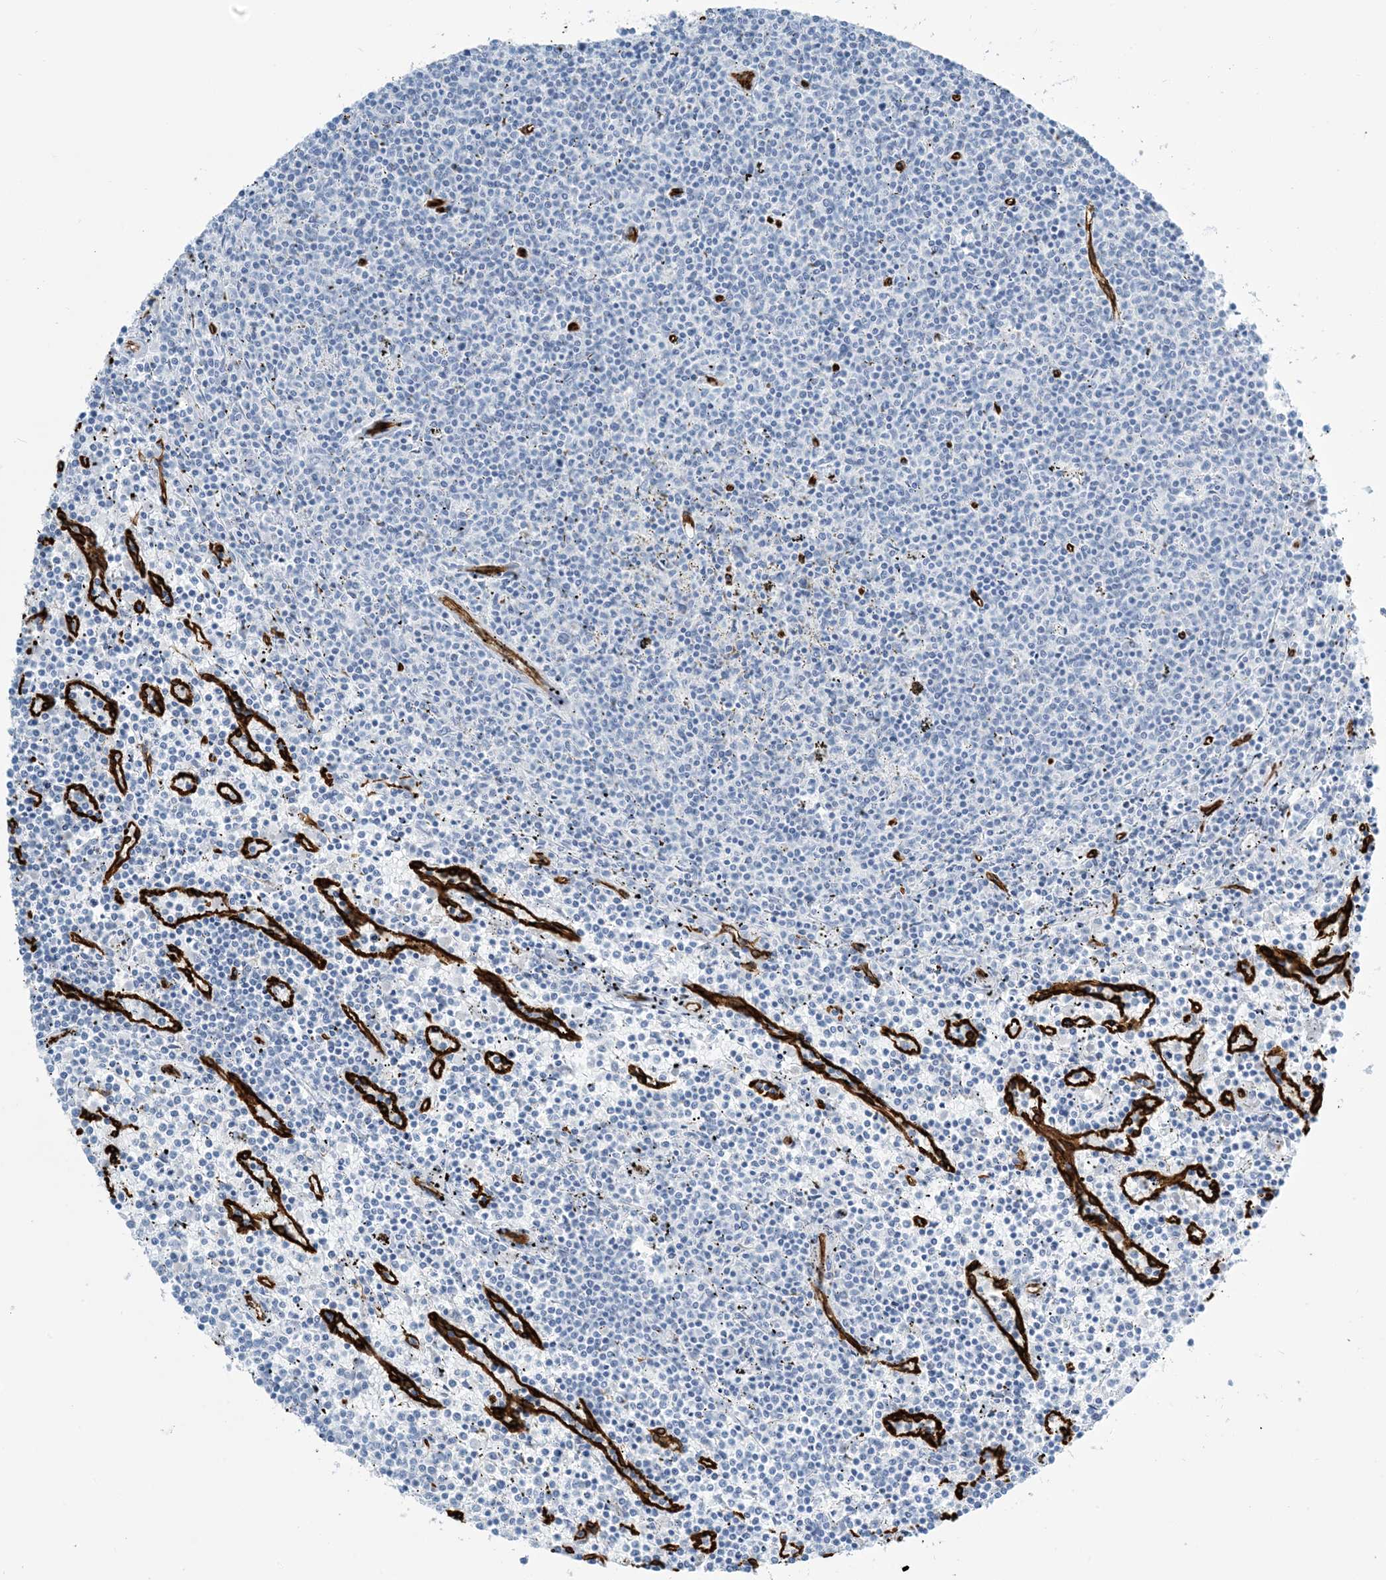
{"staining": {"intensity": "negative", "quantity": "none", "location": "none"}, "tissue": "lymphoma", "cell_type": "Tumor cells", "image_type": "cancer", "snomed": [{"axis": "morphology", "description": "Malignant lymphoma, non-Hodgkin's type, Low grade"}, {"axis": "topography", "description": "Spleen"}], "caption": "The immunohistochemistry histopathology image has no significant staining in tumor cells of low-grade malignant lymphoma, non-Hodgkin's type tissue.", "gene": "EPS8L3", "patient": {"sex": "female", "age": 50}}